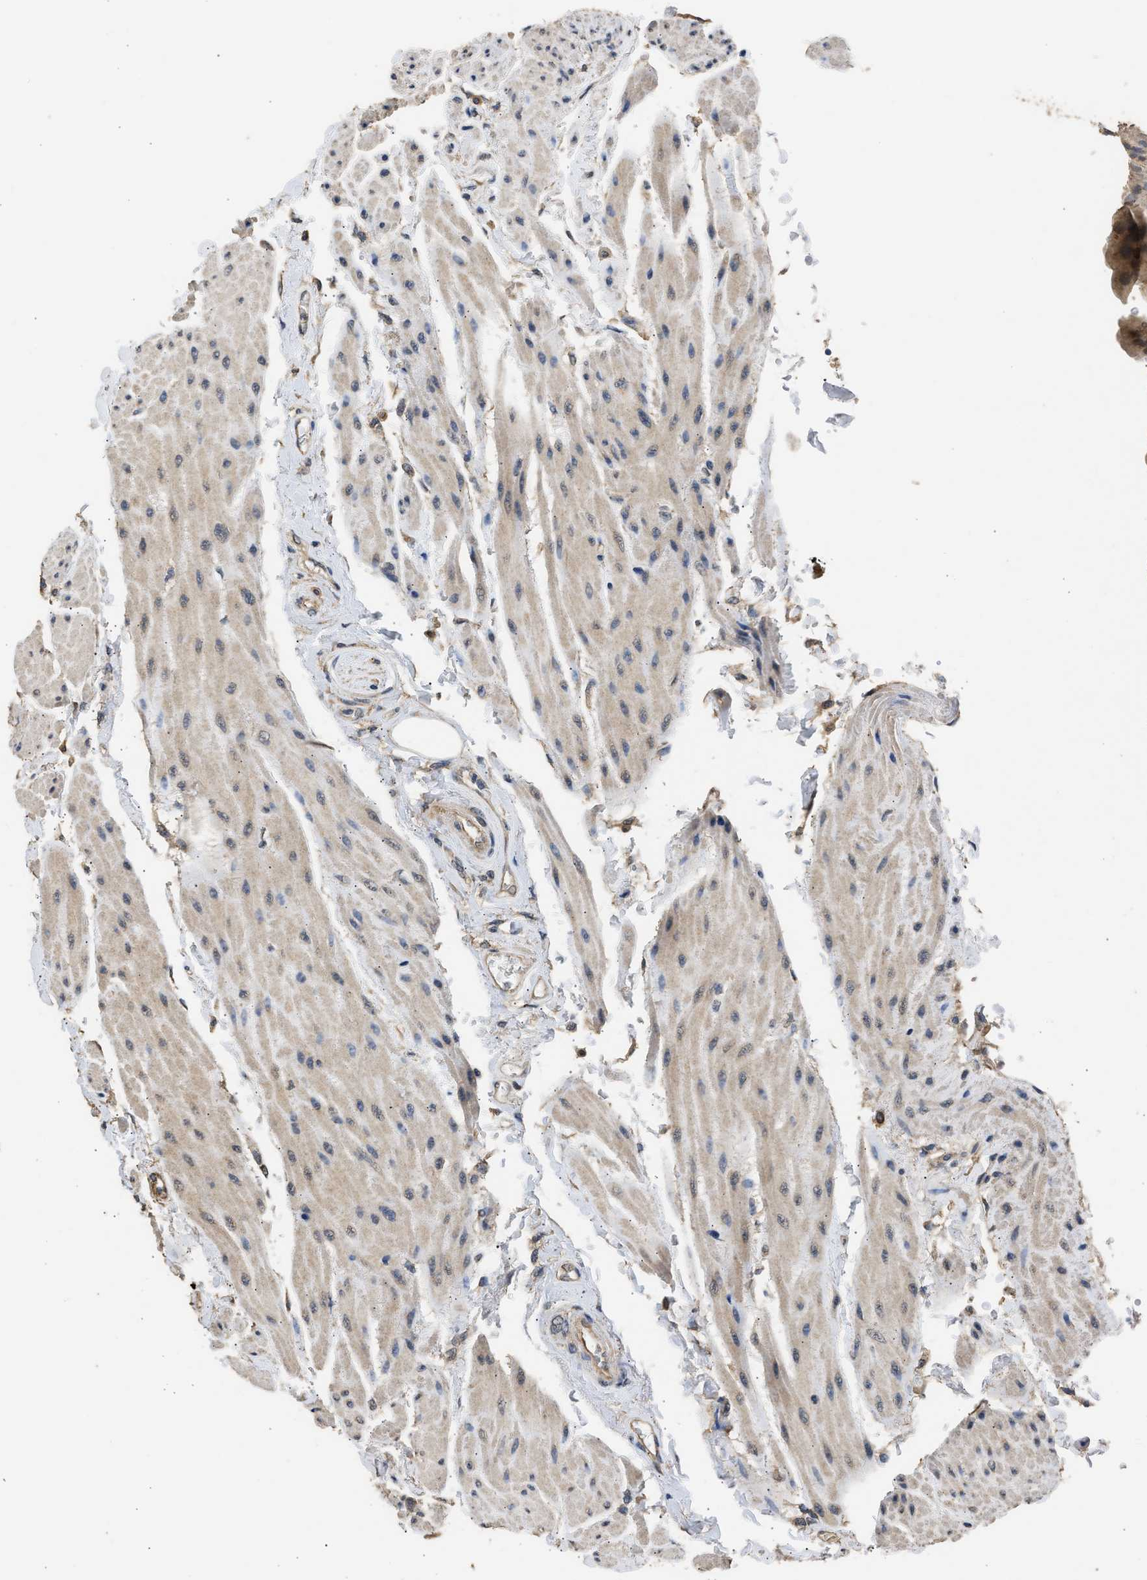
{"staining": {"intensity": "weak", "quantity": ">75%", "location": "cytoplasmic/membranous"}, "tissue": "urinary bladder", "cell_type": "Urothelial cells", "image_type": "normal", "snomed": [{"axis": "morphology", "description": "Normal tissue, NOS"}, {"axis": "topography", "description": "Urinary bladder"}], "caption": "A brown stain labels weak cytoplasmic/membranous staining of a protein in urothelial cells of normal urinary bladder.", "gene": "SPINT2", "patient": {"sex": "female", "age": 79}}